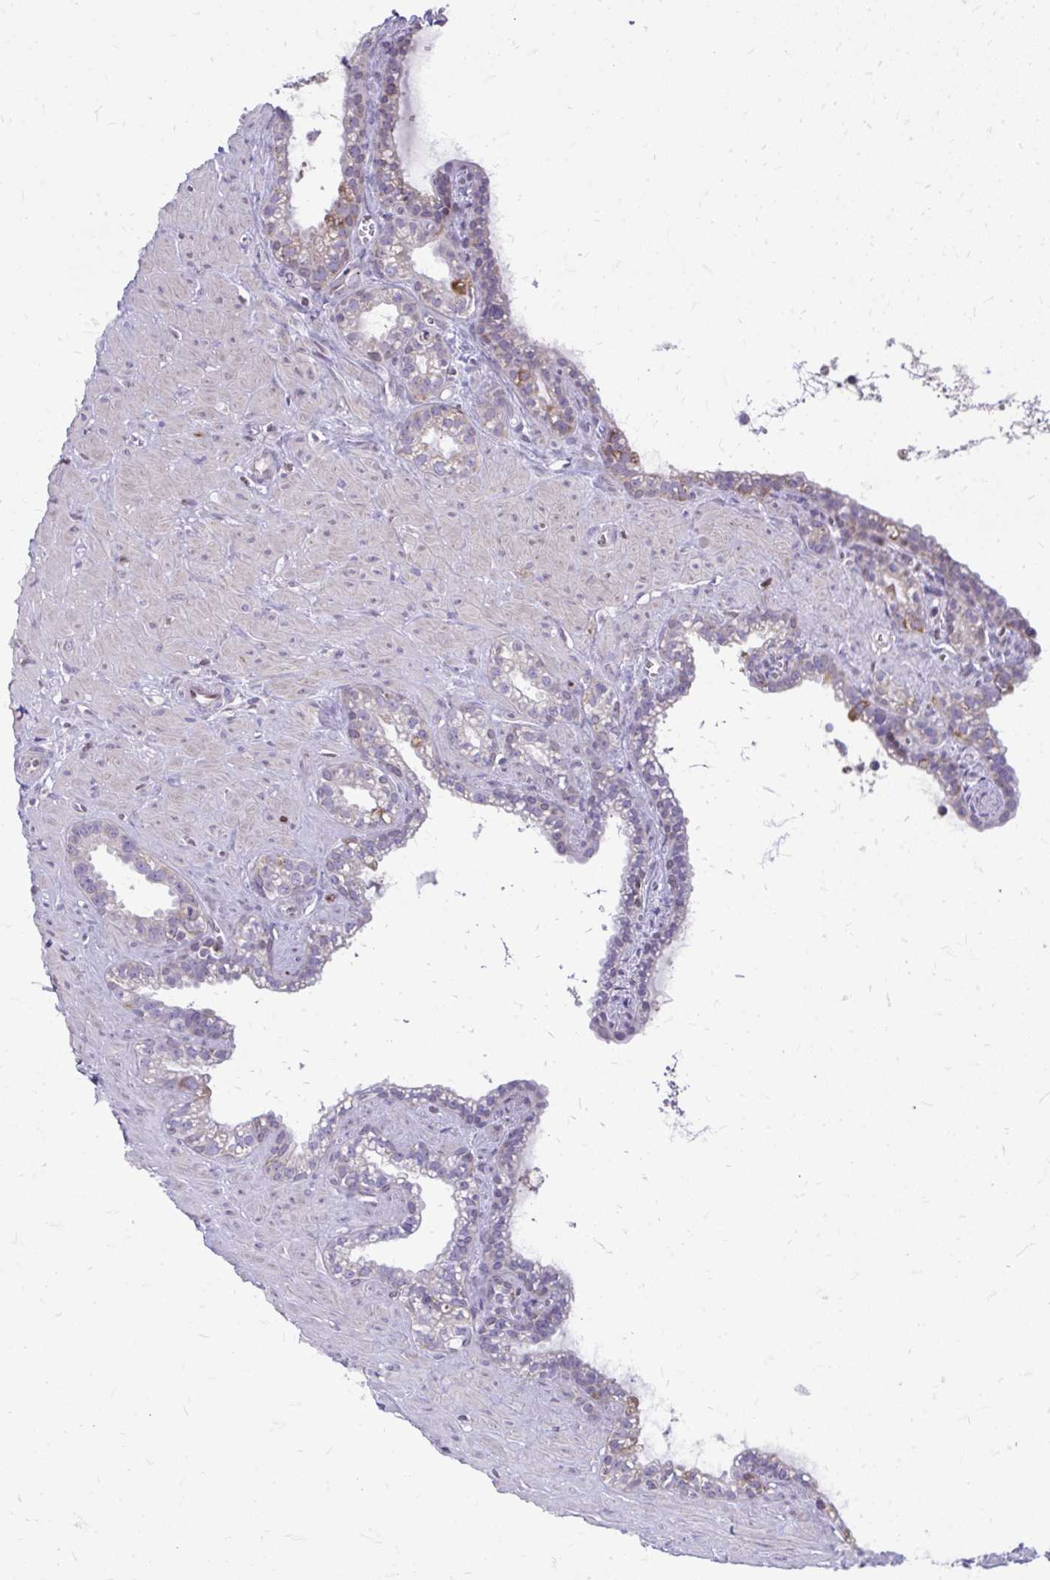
{"staining": {"intensity": "moderate", "quantity": "<25%", "location": "cytoplasmic/membranous"}, "tissue": "seminal vesicle", "cell_type": "Glandular cells", "image_type": "normal", "snomed": [{"axis": "morphology", "description": "Normal tissue, NOS"}, {"axis": "topography", "description": "Seminal veicle"}], "caption": "The immunohistochemical stain shows moderate cytoplasmic/membranous staining in glandular cells of benign seminal vesicle. (IHC, brightfield microscopy, high magnification).", "gene": "RPS6KA2", "patient": {"sex": "male", "age": 76}}